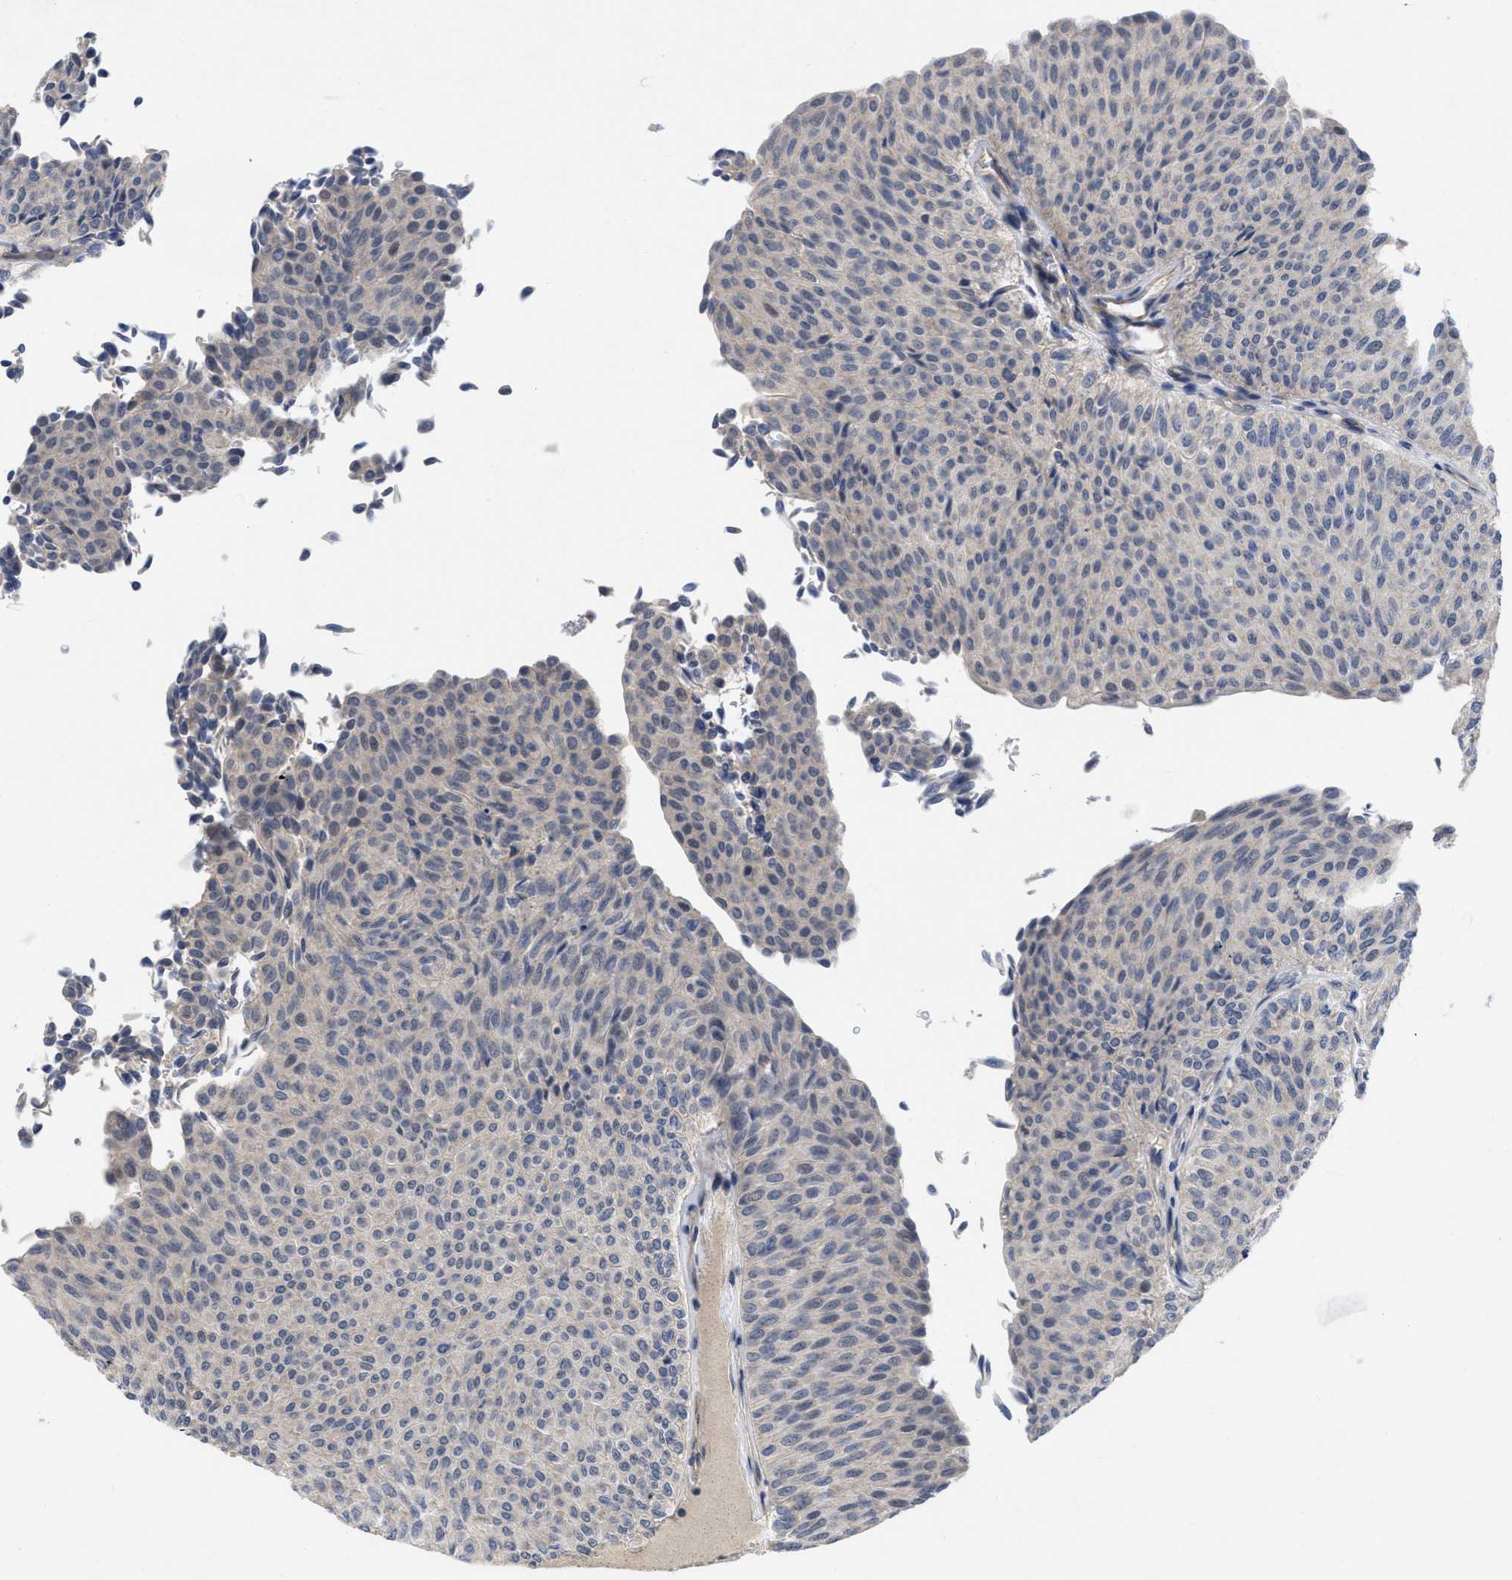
{"staining": {"intensity": "negative", "quantity": "none", "location": "none"}, "tissue": "urothelial cancer", "cell_type": "Tumor cells", "image_type": "cancer", "snomed": [{"axis": "morphology", "description": "Urothelial carcinoma, Low grade"}, {"axis": "topography", "description": "Urinary bladder"}], "caption": "The micrograph shows no significant staining in tumor cells of urothelial cancer.", "gene": "ARHGEF26", "patient": {"sex": "male", "age": 78}}